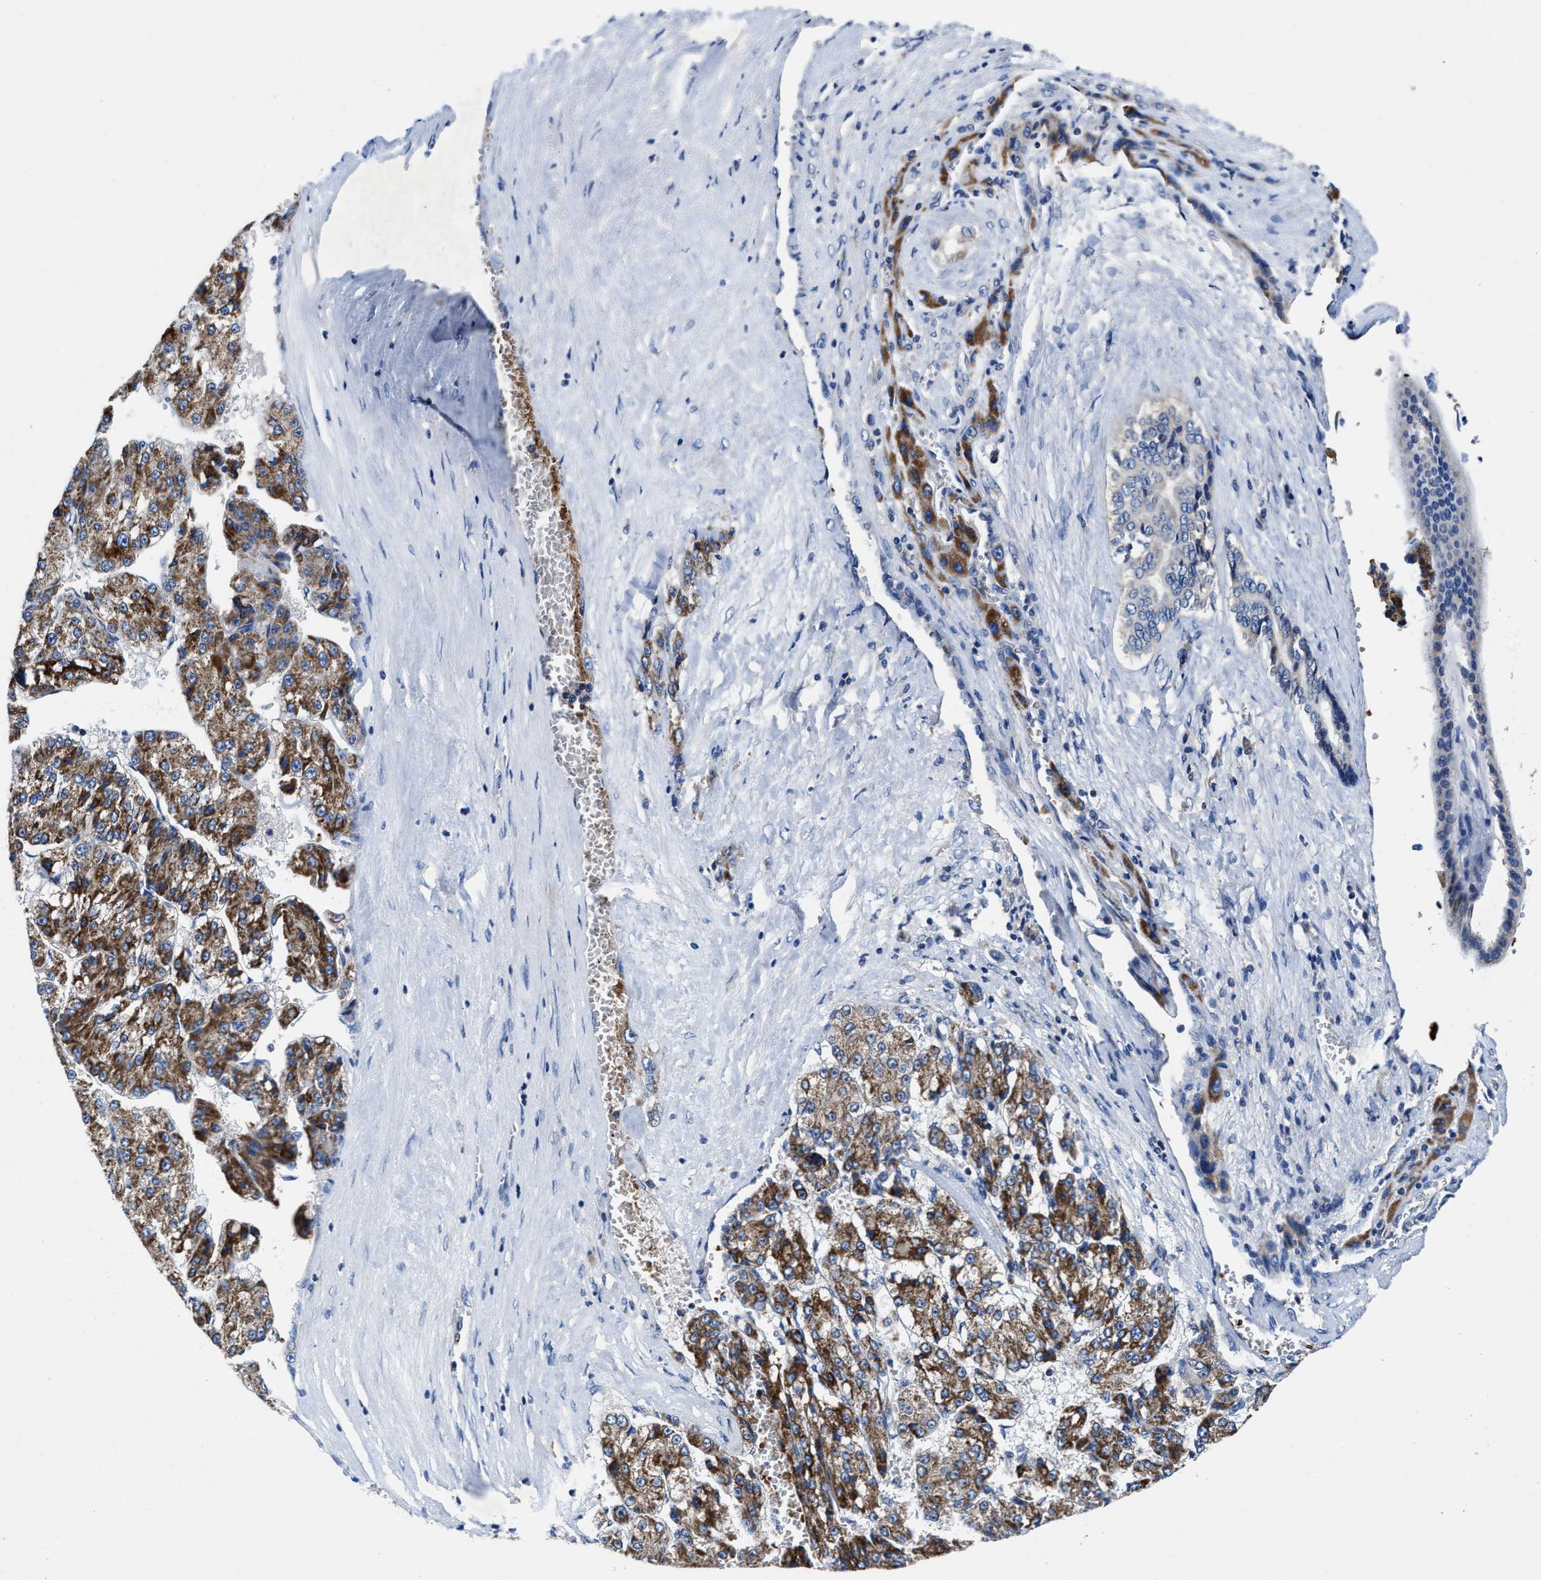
{"staining": {"intensity": "moderate", "quantity": ">75%", "location": "cytoplasmic/membranous"}, "tissue": "liver cancer", "cell_type": "Tumor cells", "image_type": "cancer", "snomed": [{"axis": "morphology", "description": "Carcinoma, Hepatocellular, NOS"}, {"axis": "topography", "description": "Liver"}], "caption": "The image displays immunohistochemical staining of hepatocellular carcinoma (liver). There is moderate cytoplasmic/membranous positivity is appreciated in about >75% of tumor cells.", "gene": "PHLPP1", "patient": {"sex": "female", "age": 73}}